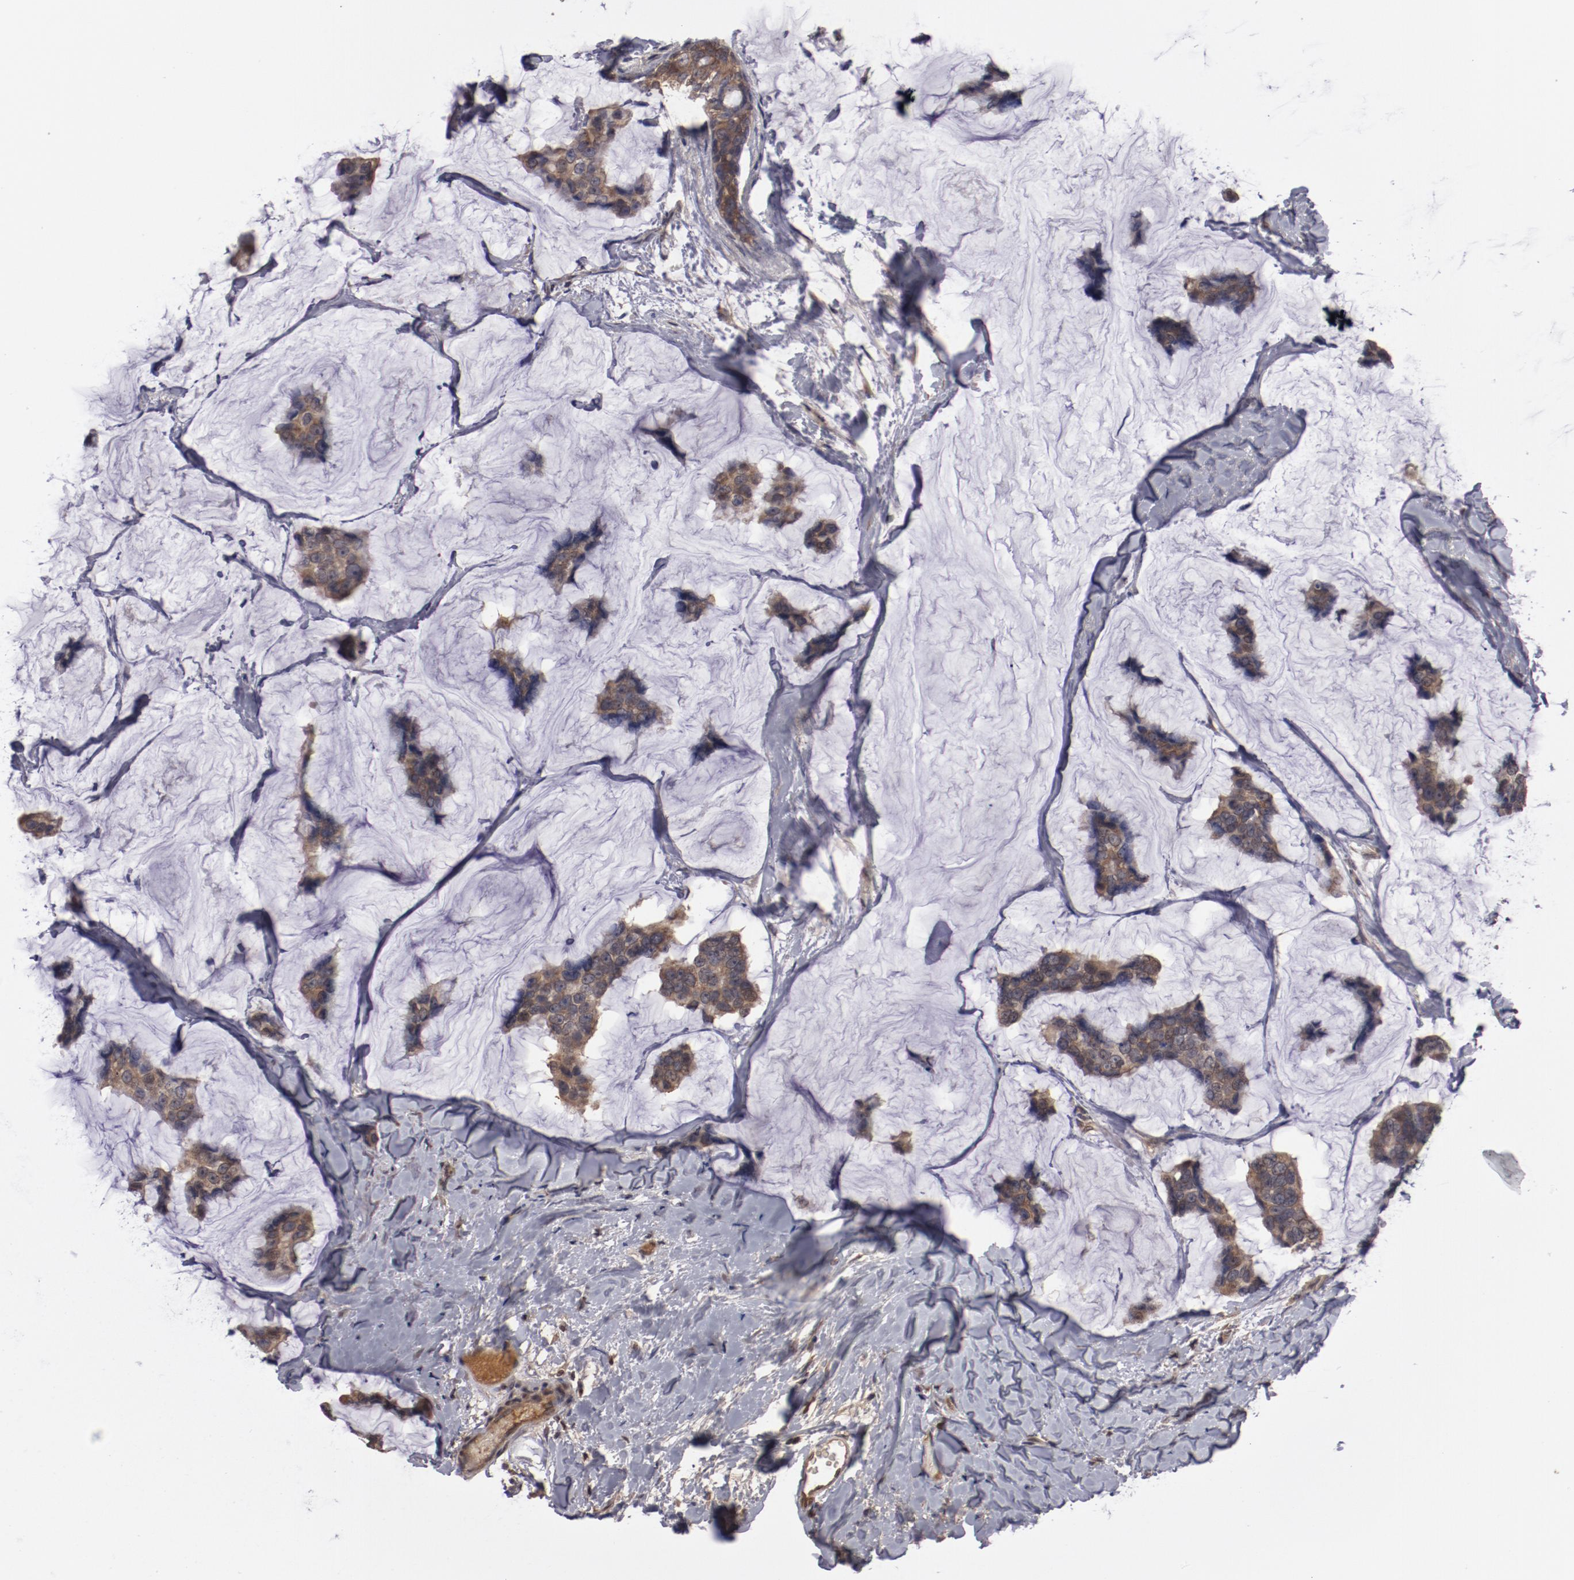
{"staining": {"intensity": "moderate", "quantity": ">75%", "location": "cytoplasmic/membranous"}, "tissue": "breast cancer", "cell_type": "Tumor cells", "image_type": "cancer", "snomed": [{"axis": "morphology", "description": "Normal tissue, NOS"}, {"axis": "morphology", "description": "Duct carcinoma"}, {"axis": "topography", "description": "Breast"}], "caption": "A brown stain highlights moderate cytoplasmic/membranous expression of a protein in breast infiltrating ductal carcinoma tumor cells.", "gene": "SERPINA7", "patient": {"sex": "female", "age": 50}}